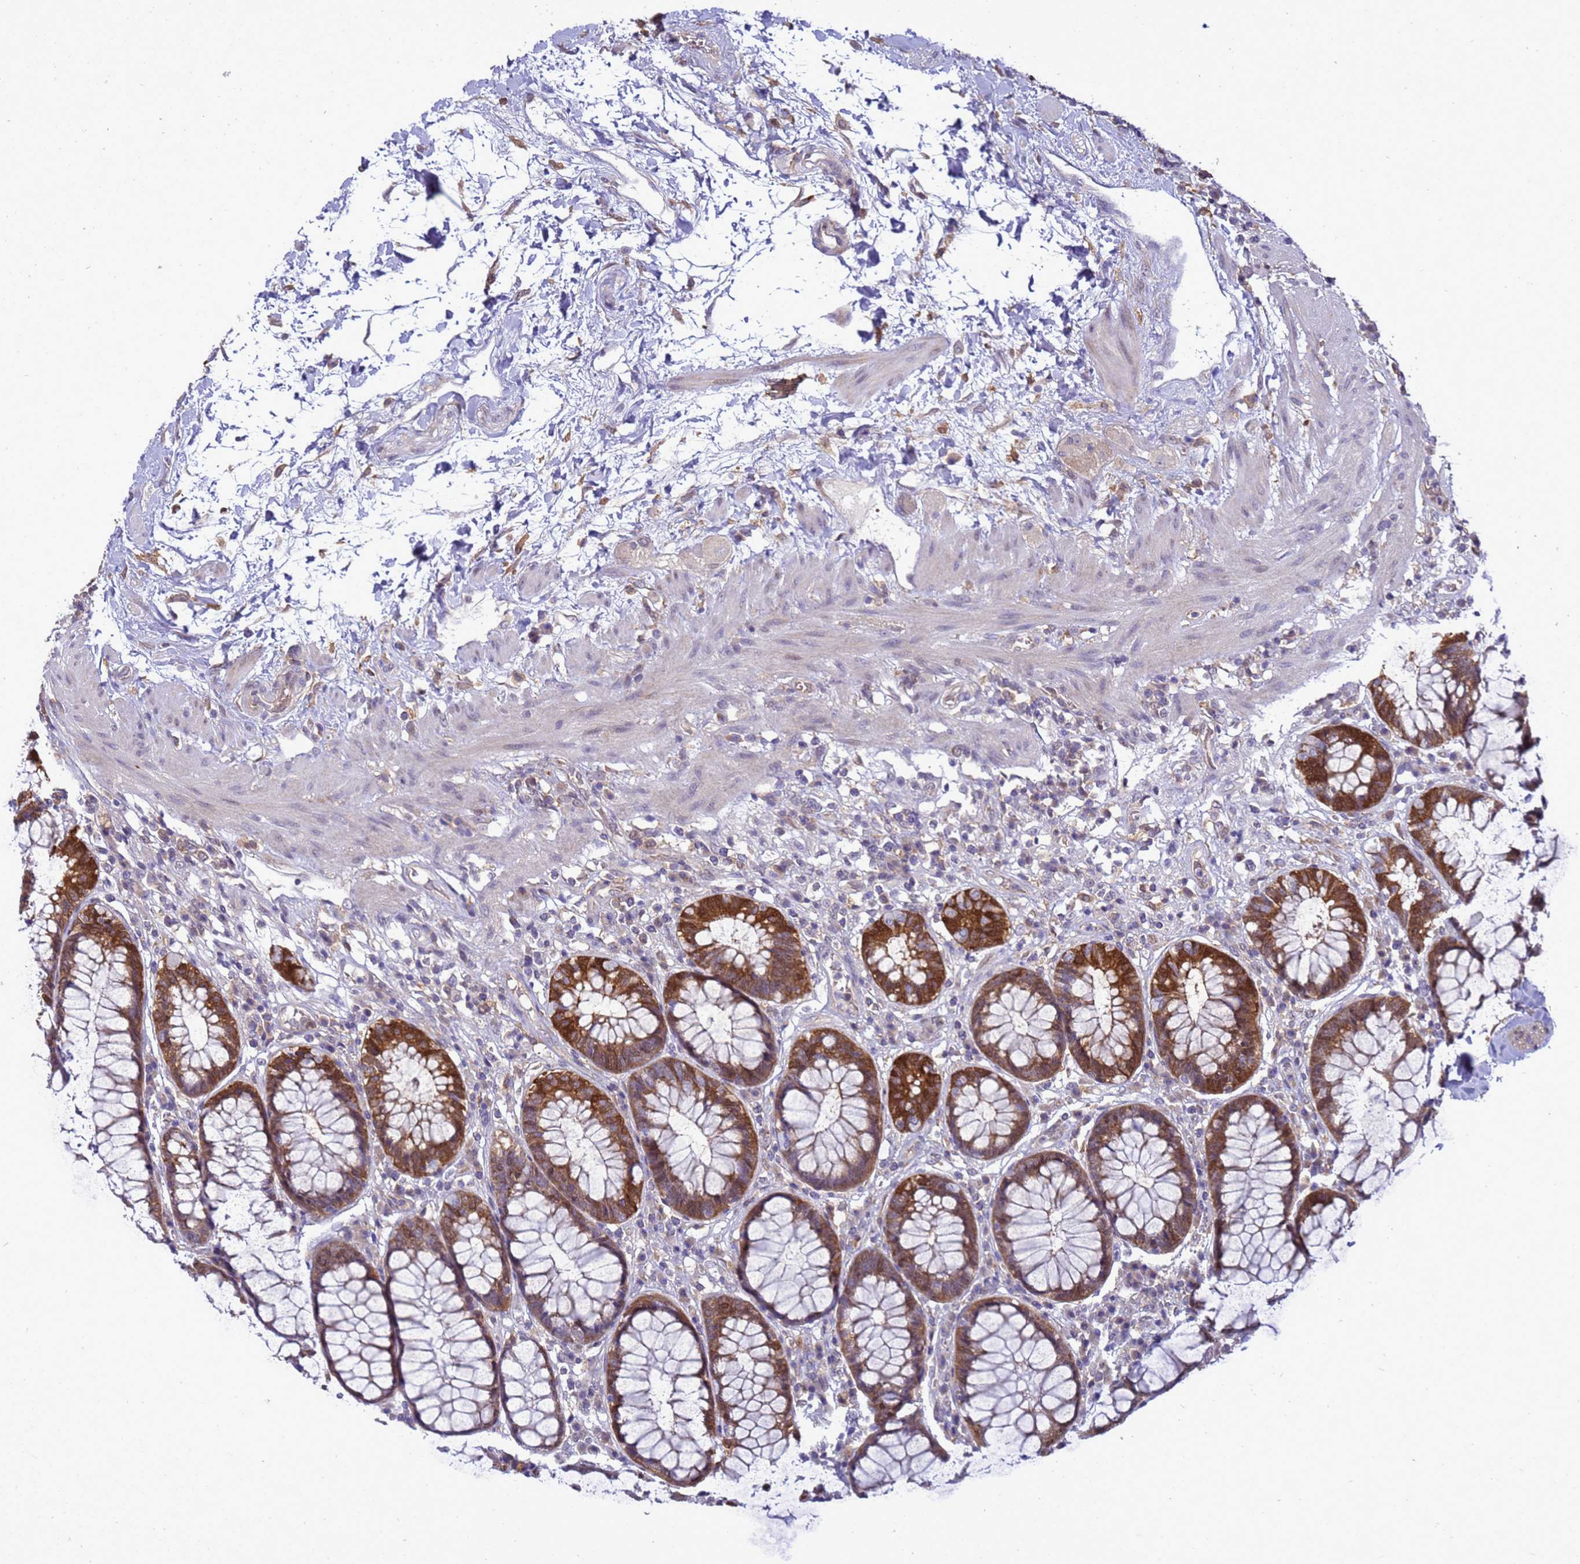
{"staining": {"intensity": "strong", "quantity": ">75%", "location": "cytoplasmic/membranous,nuclear"}, "tissue": "rectum", "cell_type": "Glandular cells", "image_type": "normal", "snomed": [{"axis": "morphology", "description": "Normal tissue, NOS"}, {"axis": "topography", "description": "Rectum"}], "caption": "Immunohistochemical staining of benign human rectum shows high levels of strong cytoplasmic/membranous,nuclear expression in approximately >75% of glandular cells.", "gene": "EIF4EBP3", "patient": {"sex": "male", "age": 64}}